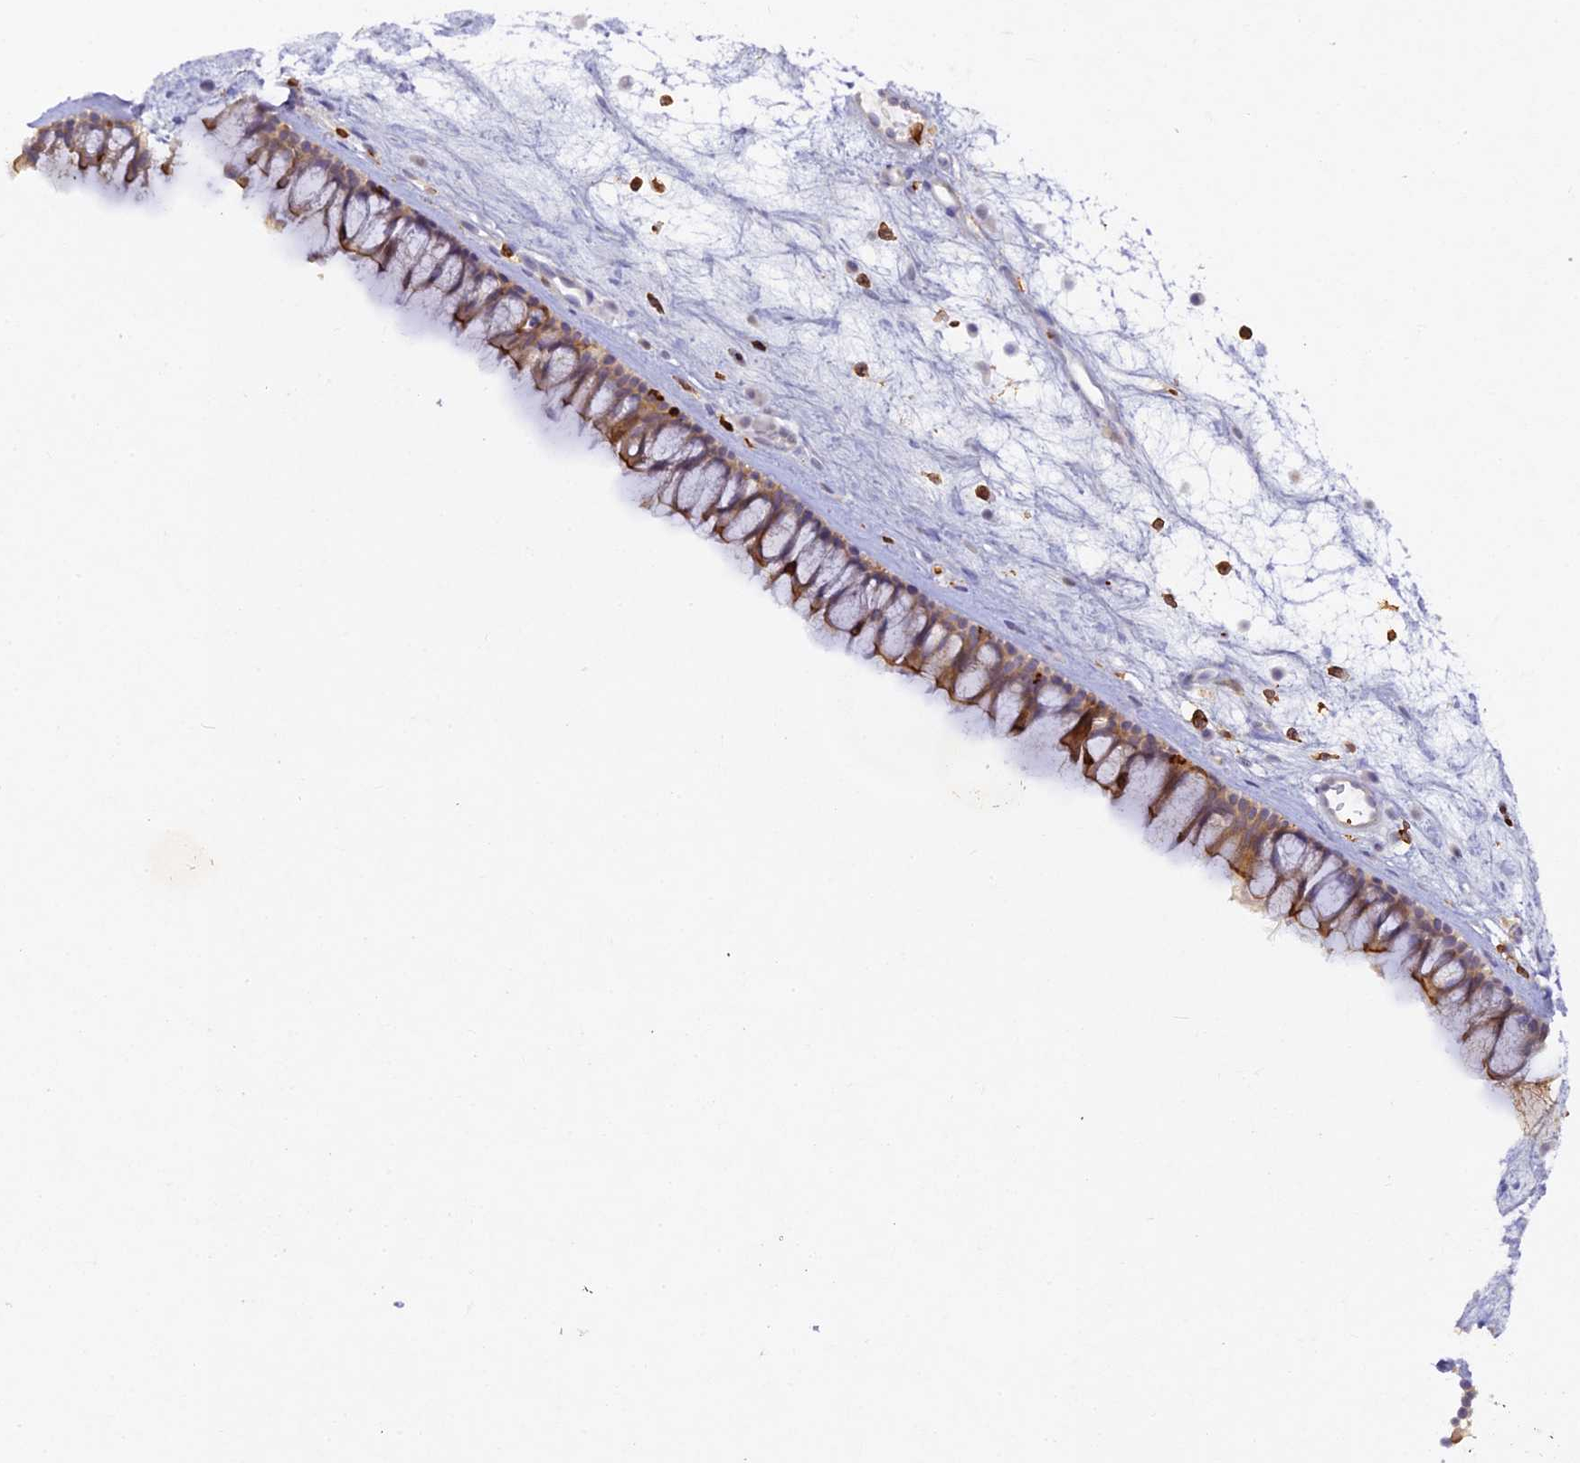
{"staining": {"intensity": "moderate", "quantity": "25%-75%", "location": "cytoplasmic/membranous"}, "tissue": "nasopharynx", "cell_type": "Respiratory epithelial cells", "image_type": "normal", "snomed": [{"axis": "morphology", "description": "Normal tissue, NOS"}, {"axis": "morphology", "description": "Inflammation, NOS"}, {"axis": "morphology", "description": "Malignant melanoma, Metastatic site"}, {"axis": "topography", "description": "Nasopharynx"}], "caption": "There is medium levels of moderate cytoplasmic/membranous positivity in respiratory epithelial cells of normal nasopharynx, as demonstrated by immunohistochemical staining (brown color).", "gene": "FYB1", "patient": {"sex": "male", "age": 70}}